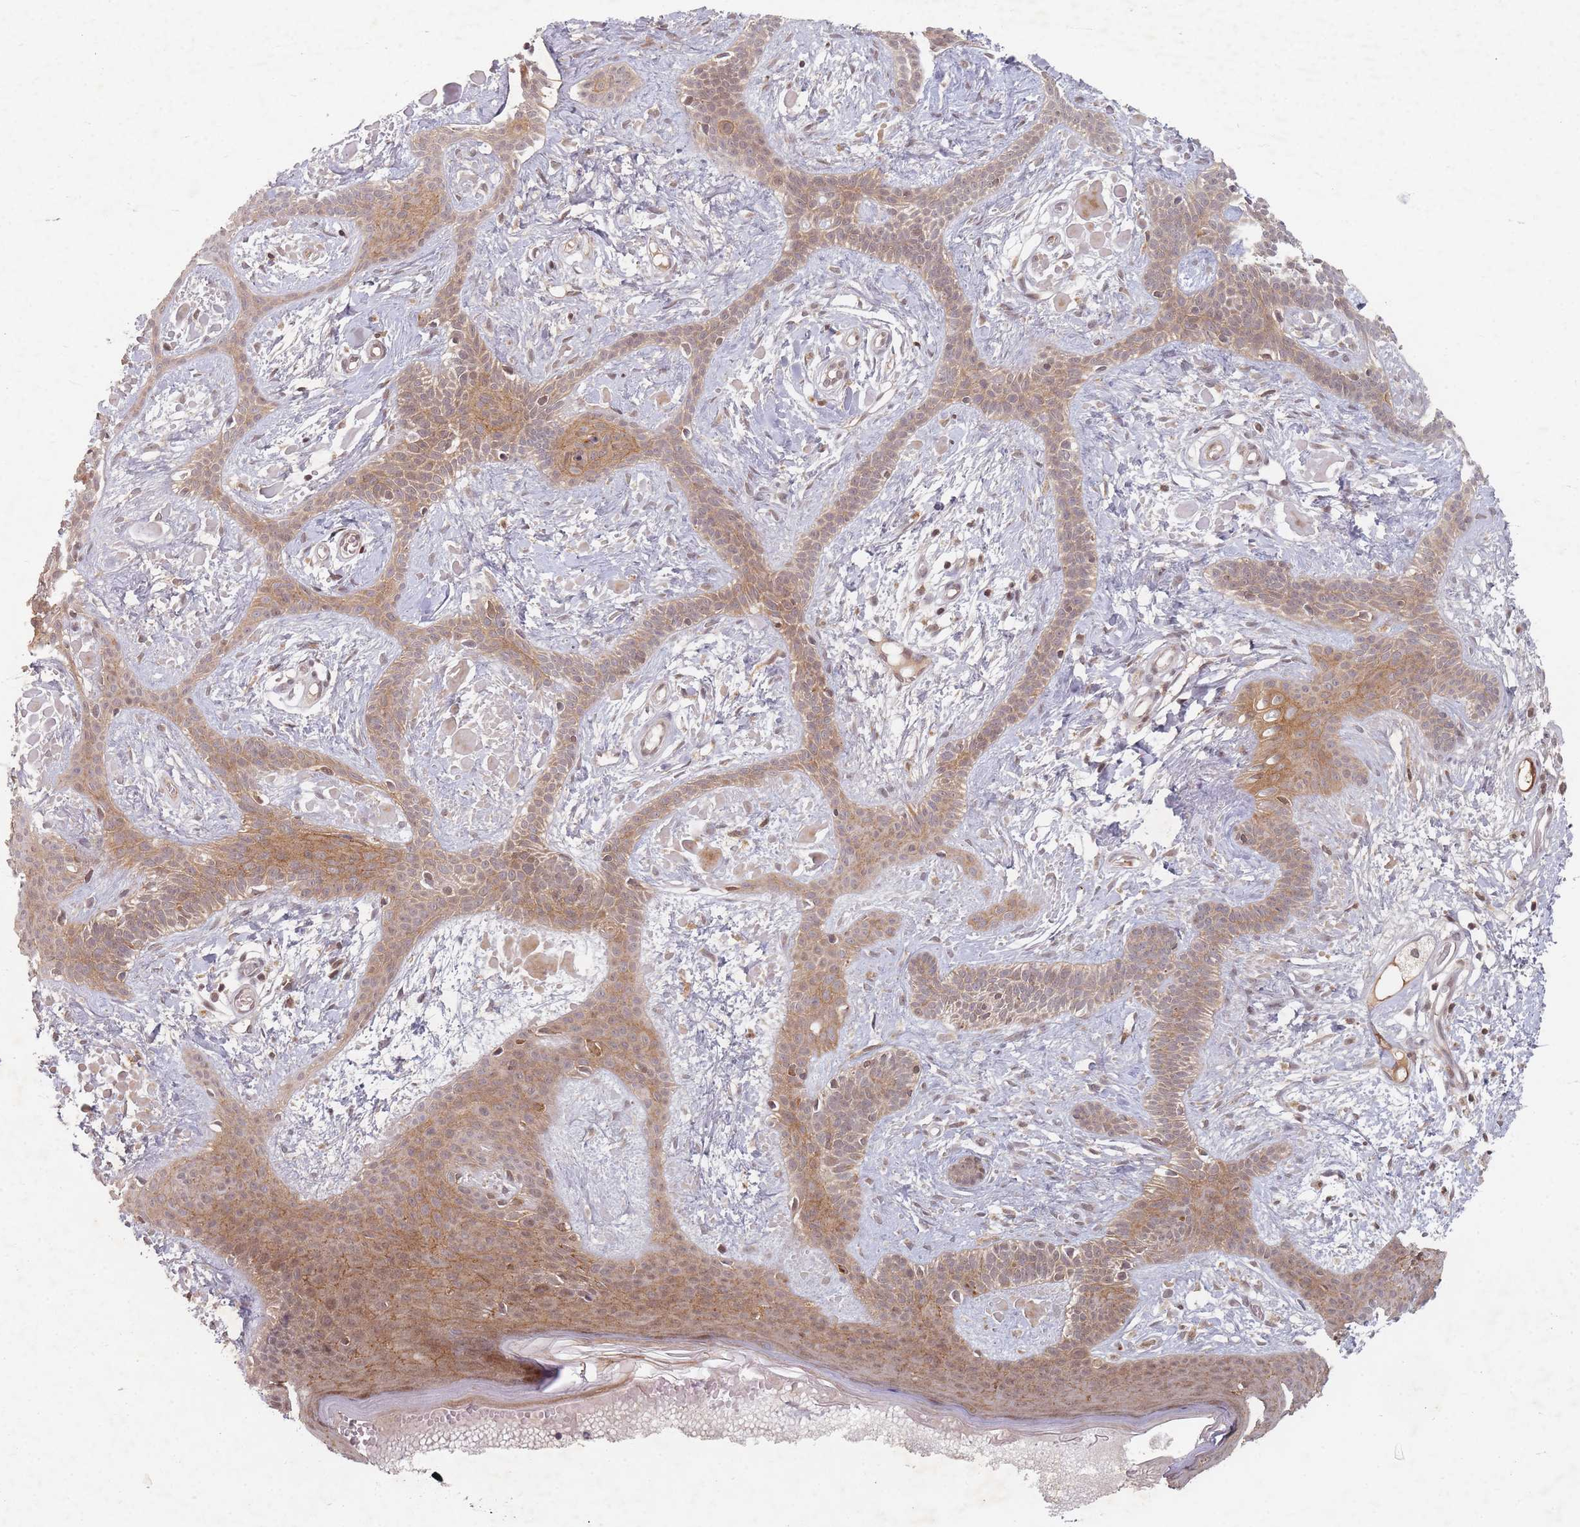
{"staining": {"intensity": "moderate", "quantity": ">75%", "location": "cytoplasmic/membranous"}, "tissue": "skin cancer", "cell_type": "Tumor cells", "image_type": "cancer", "snomed": [{"axis": "morphology", "description": "Basal cell carcinoma"}, {"axis": "topography", "description": "Skin"}], "caption": "This image demonstrates immunohistochemistry staining of skin cancer (basal cell carcinoma), with medium moderate cytoplasmic/membranous staining in approximately >75% of tumor cells.", "gene": "RADX", "patient": {"sex": "male", "age": 78}}